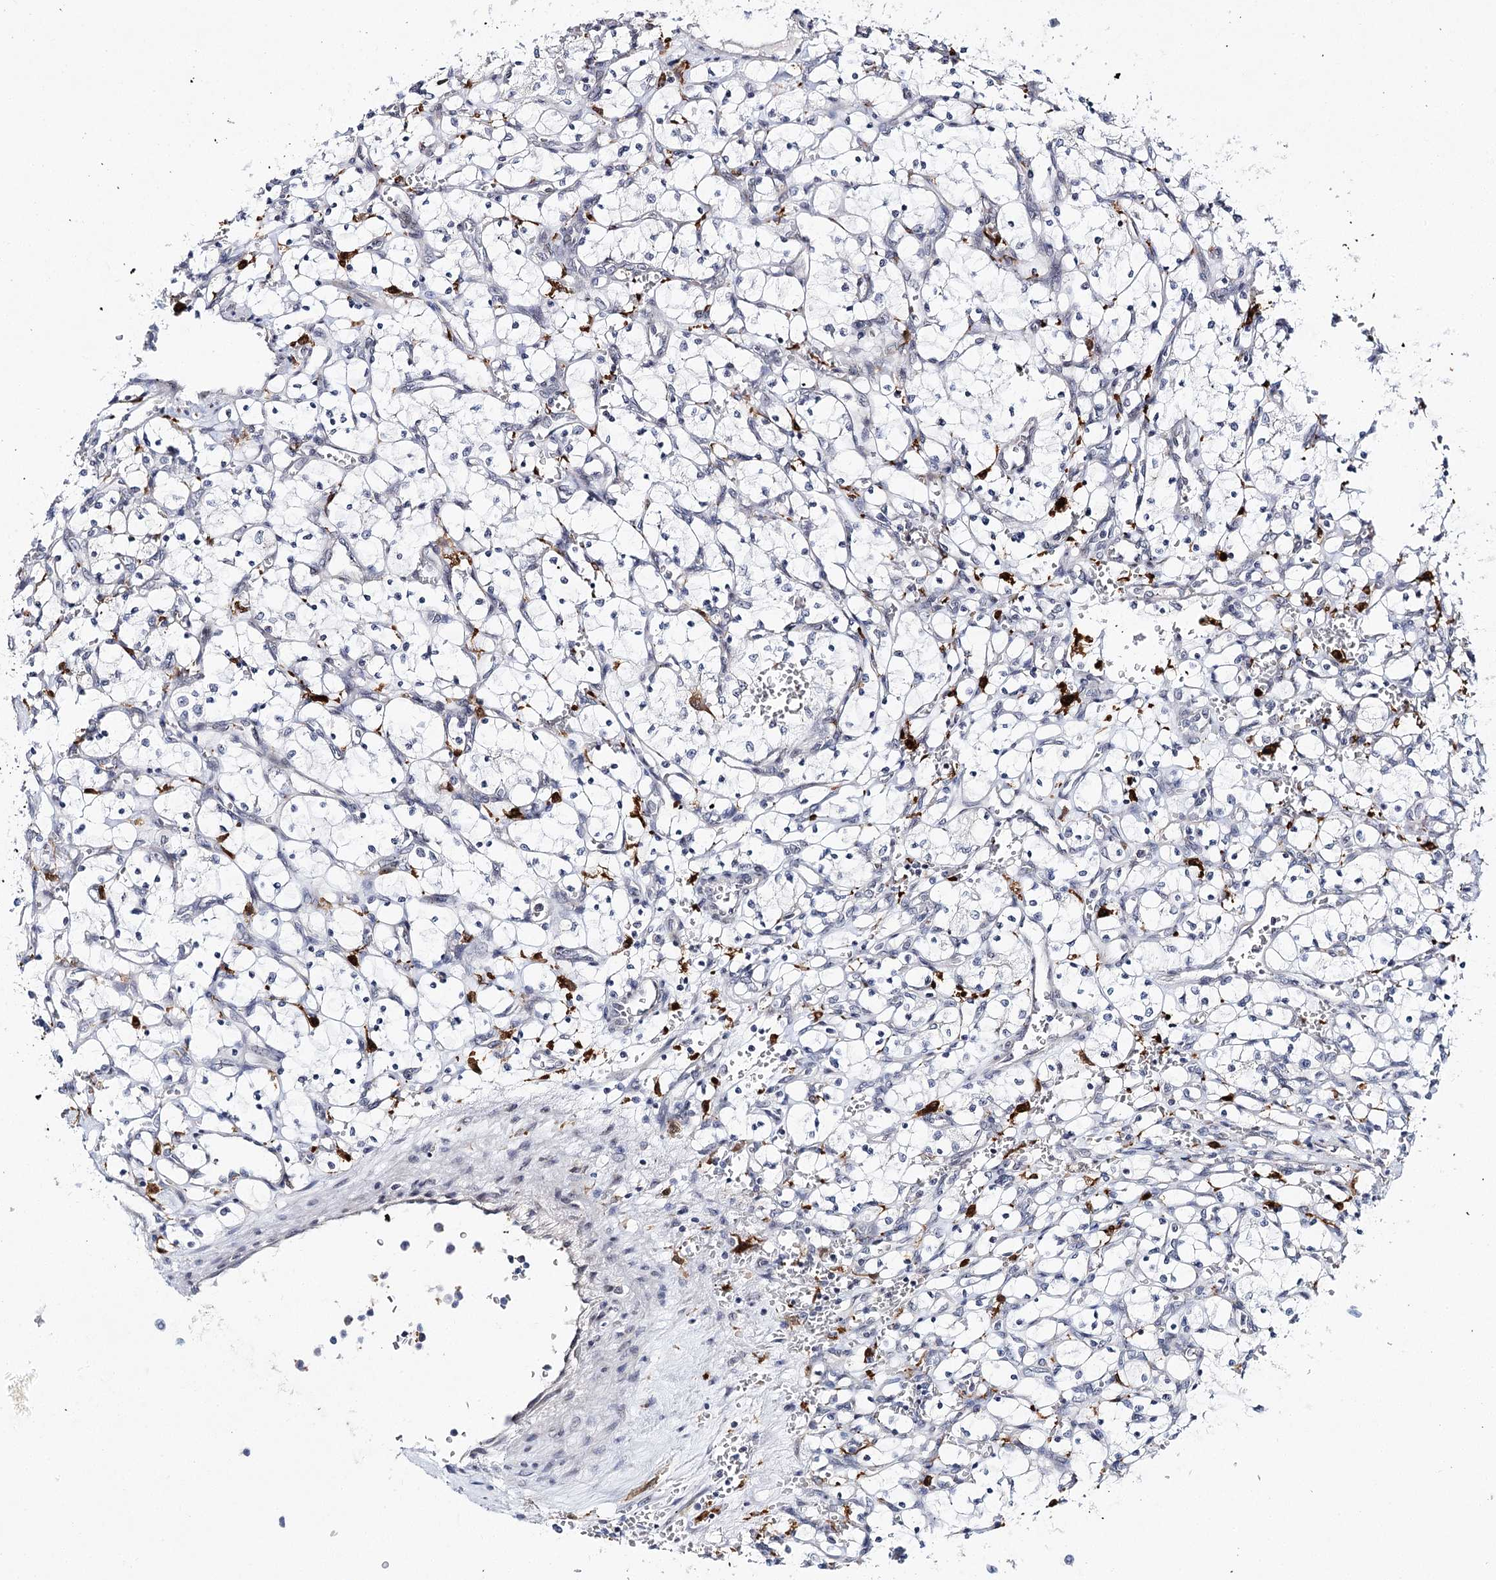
{"staining": {"intensity": "negative", "quantity": "none", "location": "none"}, "tissue": "renal cancer", "cell_type": "Tumor cells", "image_type": "cancer", "snomed": [{"axis": "morphology", "description": "Adenocarcinoma, NOS"}, {"axis": "topography", "description": "Kidney"}], "caption": "High magnification brightfield microscopy of renal cancer stained with DAB (3,3'-diaminobenzidine) (brown) and counterstained with hematoxylin (blue): tumor cells show no significant positivity.", "gene": "WDR36", "patient": {"sex": "female", "age": 69}}